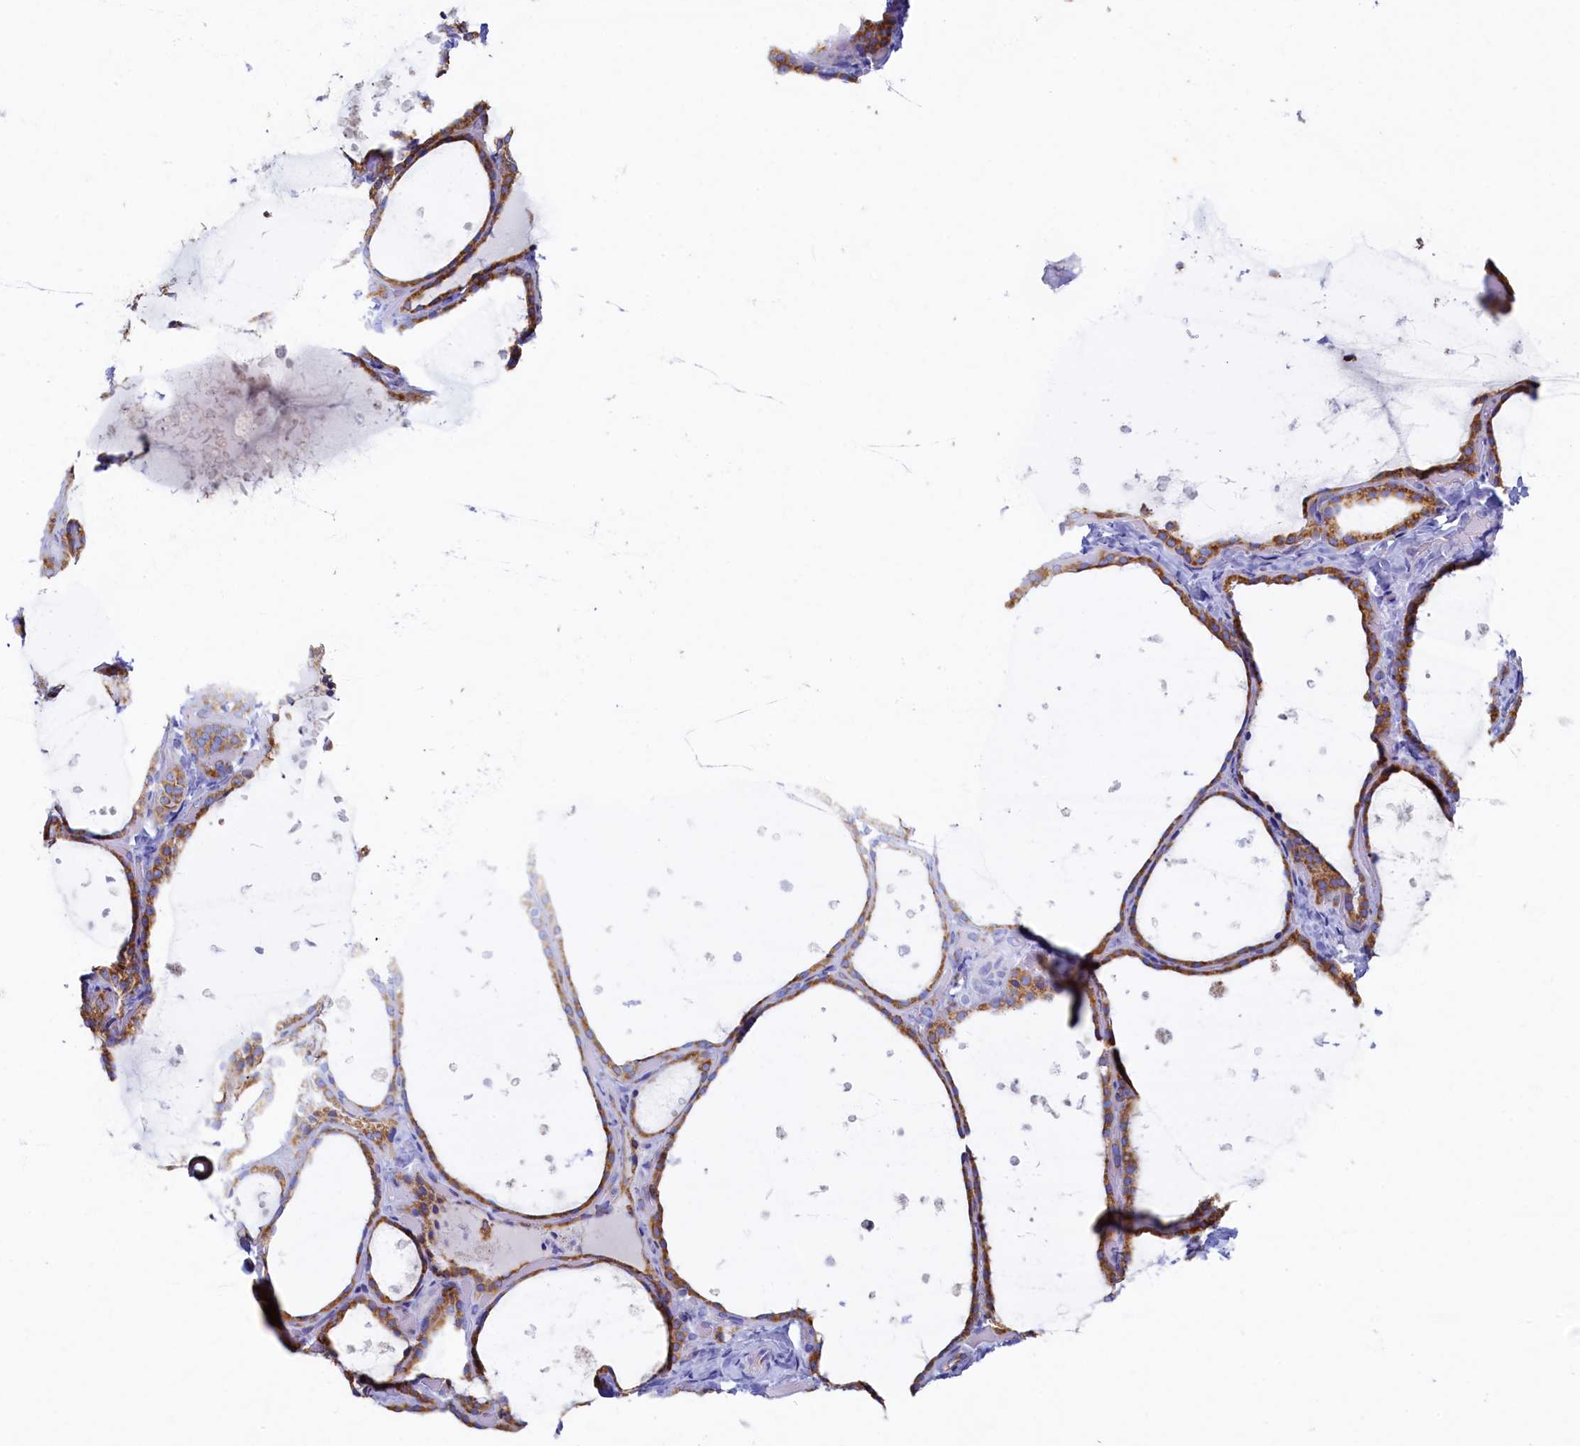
{"staining": {"intensity": "moderate", "quantity": ">75%", "location": "cytoplasmic/membranous"}, "tissue": "thyroid gland", "cell_type": "Glandular cells", "image_type": "normal", "snomed": [{"axis": "morphology", "description": "Normal tissue, NOS"}, {"axis": "topography", "description": "Thyroid gland"}], "caption": "Protein analysis of normal thyroid gland reveals moderate cytoplasmic/membranous positivity in approximately >75% of glandular cells.", "gene": "TMEM18", "patient": {"sex": "female", "age": 44}}